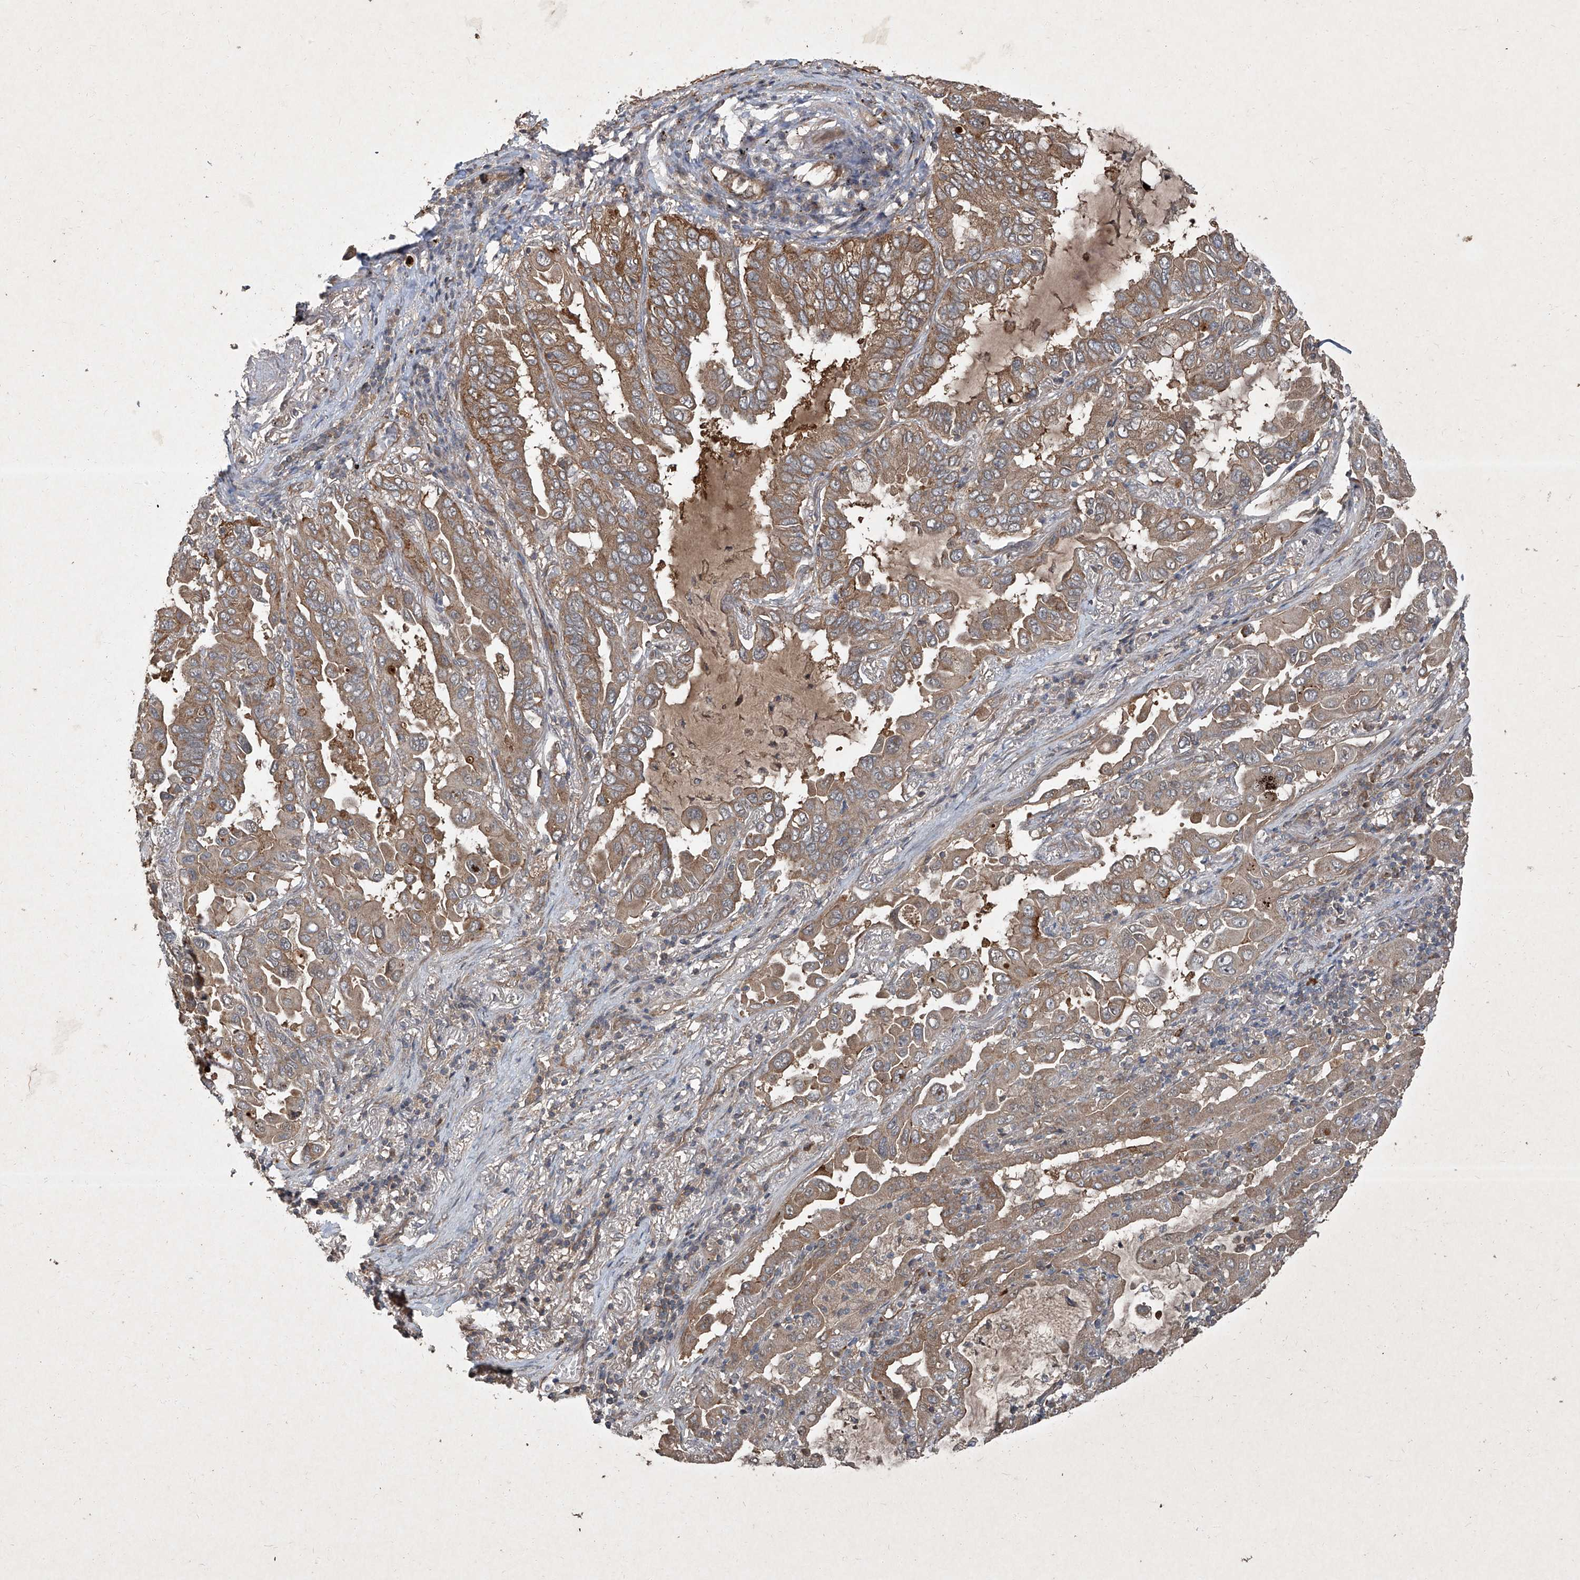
{"staining": {"intensity": "moderate", "quantity": ">75%", "location": "cytoplasmic/membranous"}, "tissue": "lung cancer", "cell_type": "Tumor cells", "image_type": "cancer", "snomed": [{"axis": "morphology", "description": "Adenocarcinoma, NOS"}, {"axis": "topography", "description": "Lung"}], "caption": "Immunohistochemical staining of human lung cancer (adenocarcinoma) exhibits medium levels of moderate cytoplasmic/membranous positivity in approximately >75% of tumor cells.", "gene": "CCN1", "patient": {"sex": "male", "age": 64}}